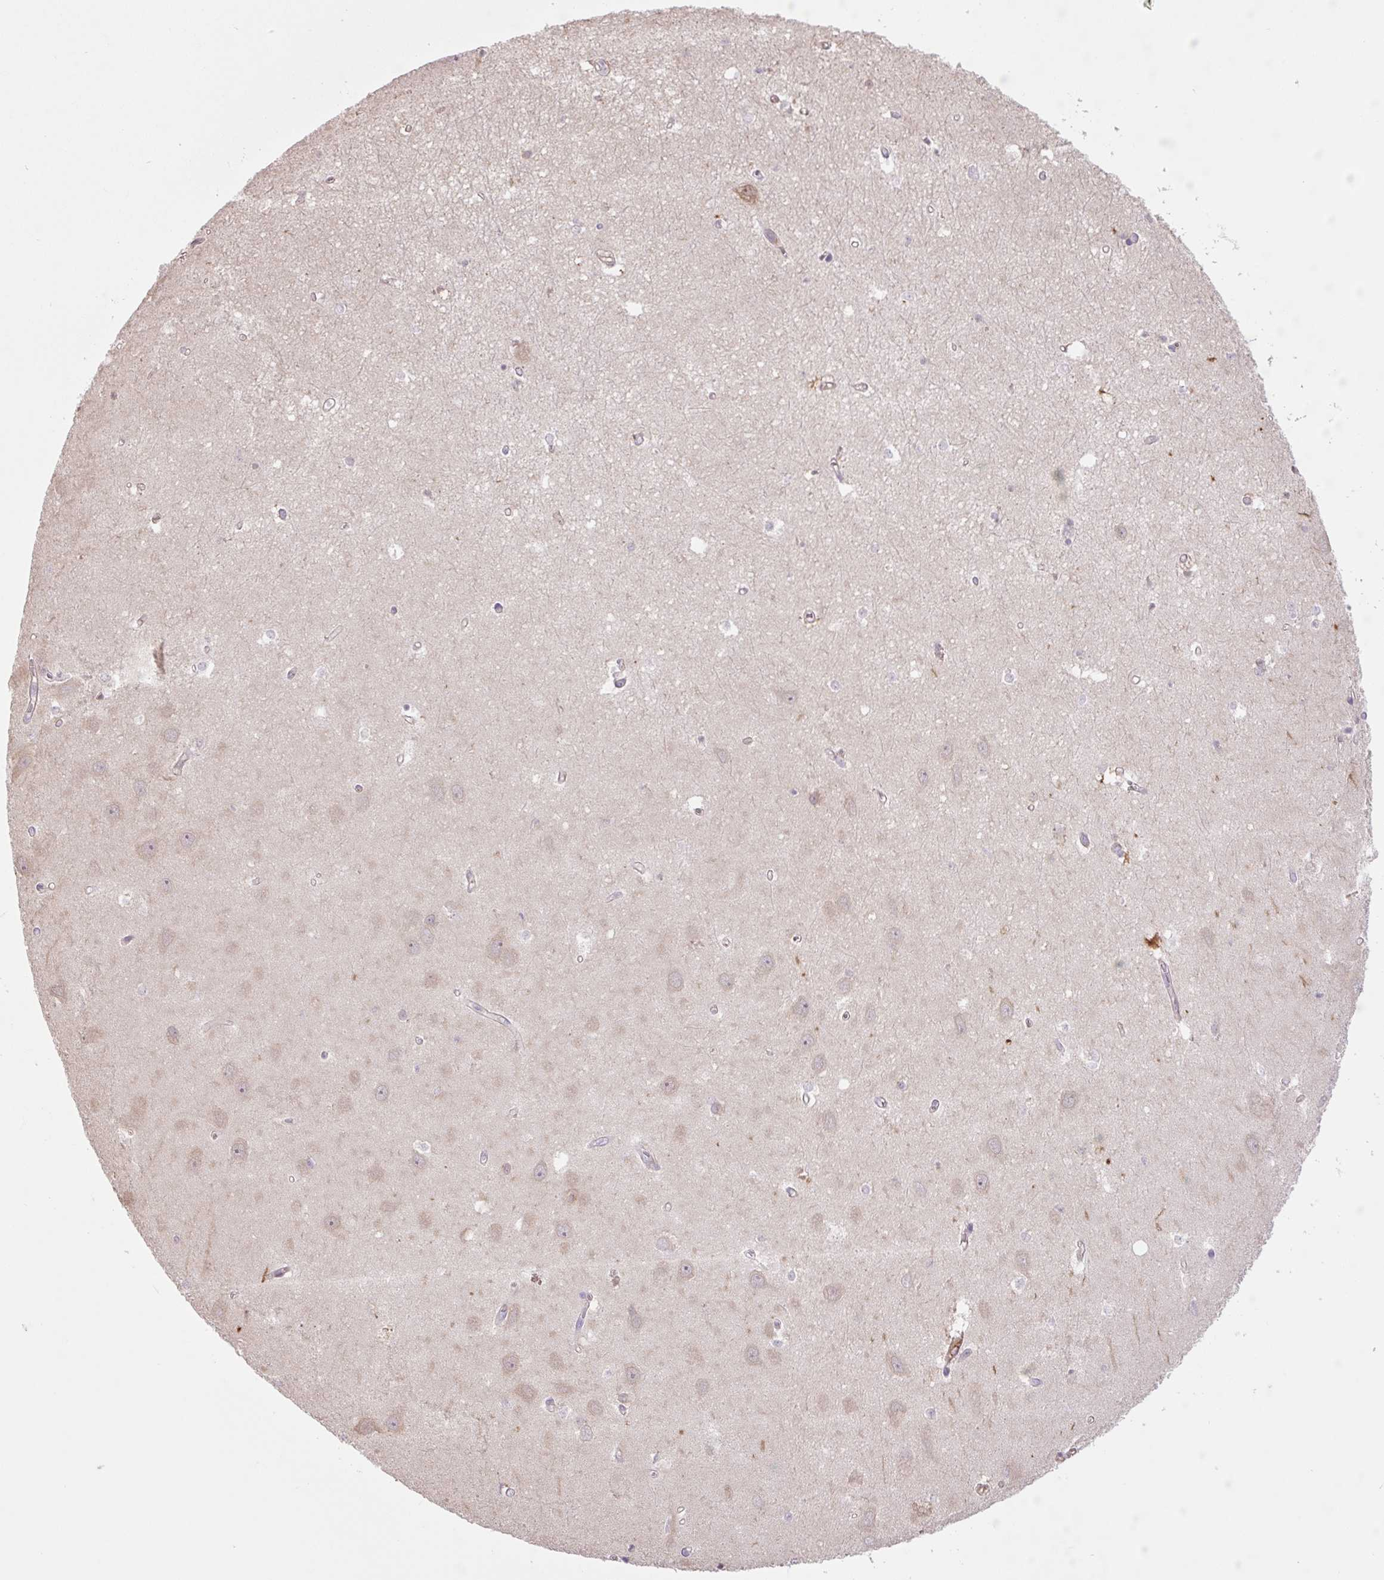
{"staining": {"intensity": "negative", "quantity": "none", "location": "none"}, "tissue": "hippocampus", "cell_type": "Glial cells", "image_type": "normal", "snomed": [{"axis": "morphology", "description": "Normal tissue, NOS"}, {"axis": "topography", "description": "Hippocampus"}], "caption": "Hippocampus was stained to show a protein in brown. There is no significant positivity in glial cells. (Stains: DAB (3,3'-diaminobenzidine) immunohistochemistry with hematoxylin counter stain, Microscopy: brightfield microscopy at high magnification).", "gene": "PLA2G4A", "patient": {"sex": "female", "age": 64}}